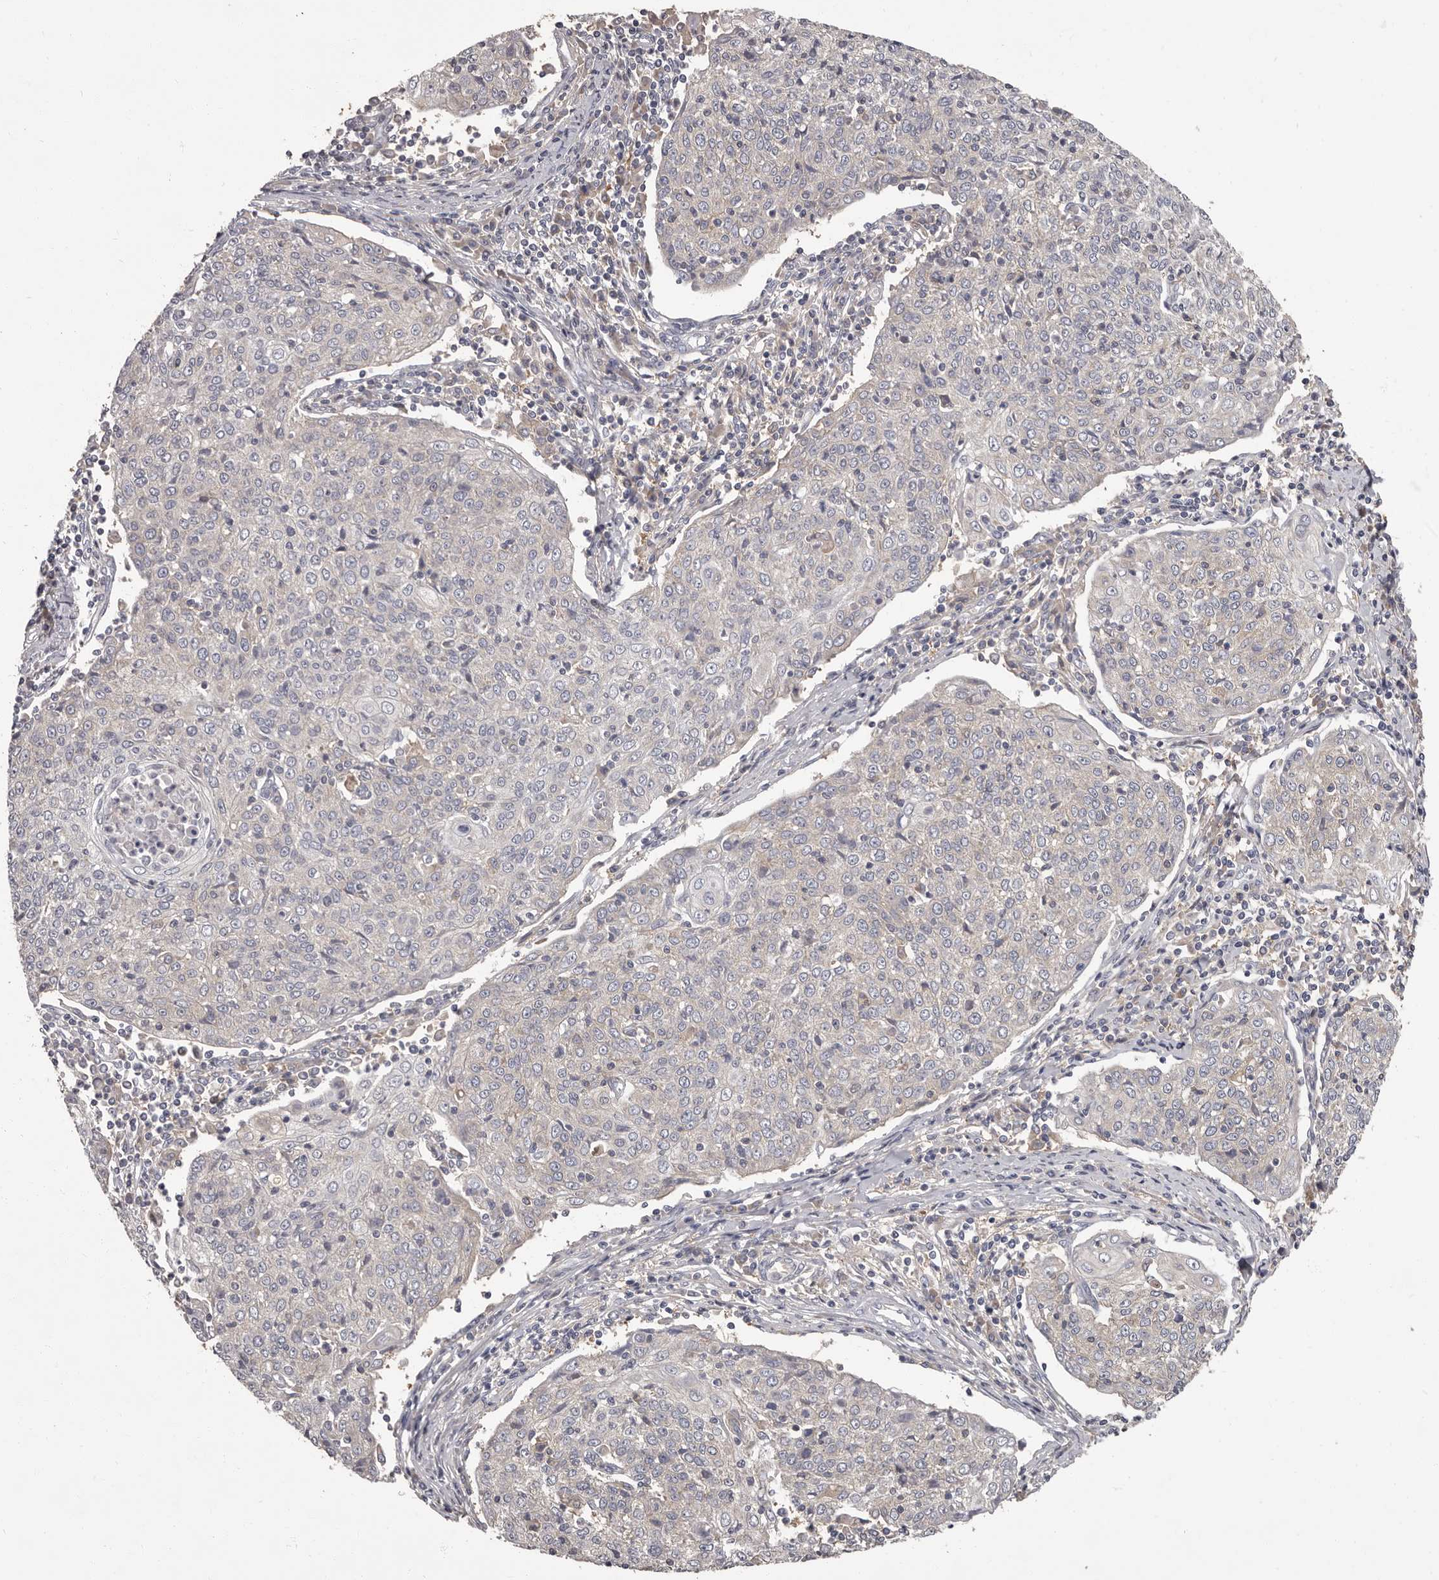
{"staining": {"intensity": "negative", "quantity": "none", "location": "none"}, "tissue": "cervical cancer", "cell_type": "Tumor cells", "image_type": "cancer", "snomed": [{"axis": "morphology", "description": "Squamous cell carcinoma, NOS"}, {"axis": "topography", "description": "Cervix"}], "caption": "Human cervical cancer stained for a protein using IHC shows no positivity in tumor cells.", "gene": "APEH", "patient": {"sex": "female", "age": 48}}